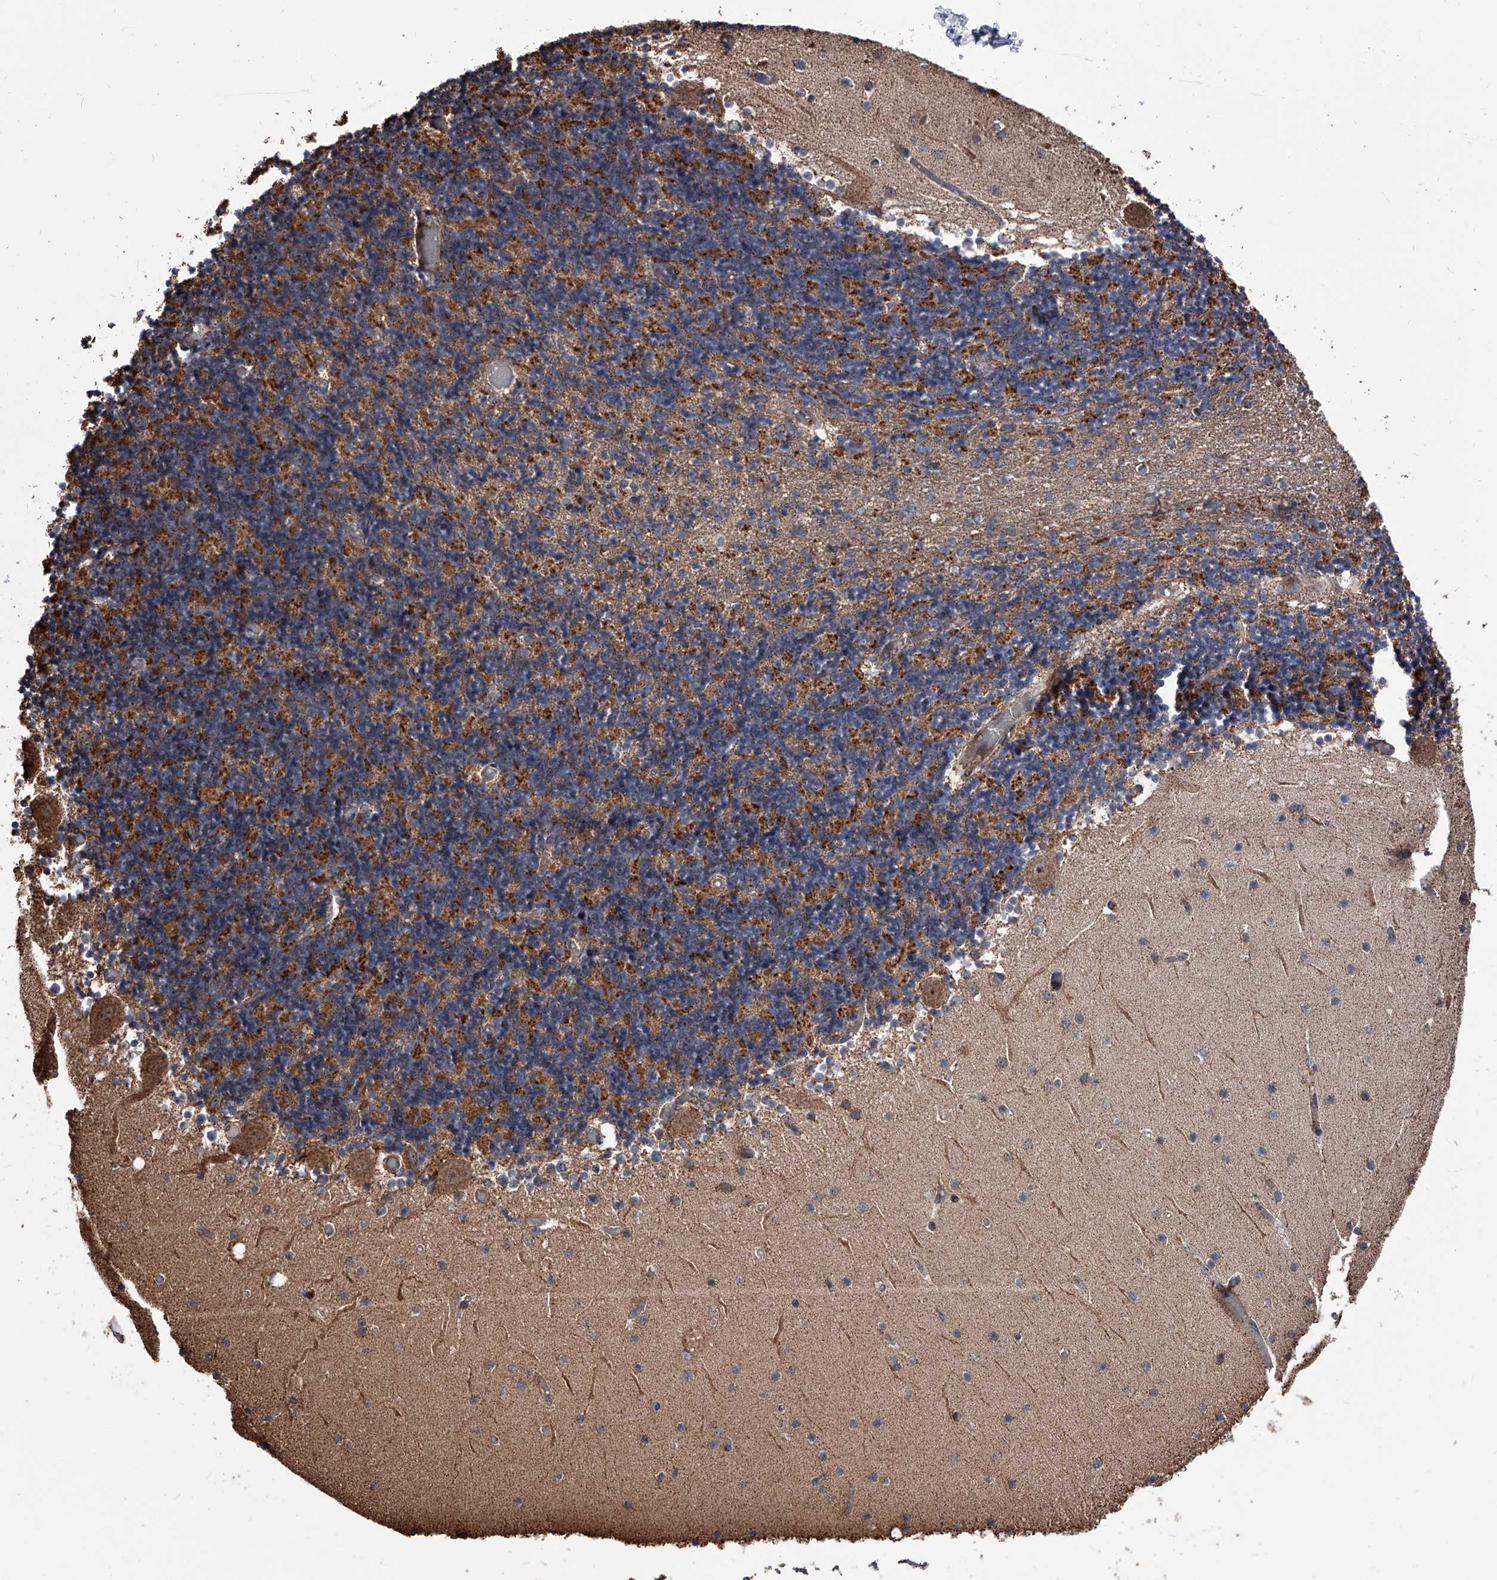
{"staining": {"intensity": "moderate", "quantity": "25%-75%", "location": "cytoplasmic/membranous"}, "tissue": "cerebellum", "cell_type": "Cells in granular layer", "image_type": "normal", "snomed": [{"axis": "morphology", "description": "Normal tissue, NOS"}, {"axis": "topography", "description": "Cerebellum"}], "caption": "This is a histology image of immunohistochemistry (IHC) staining of unremarkable cerebellum, which shows moderate expression in the cytoplasmic/membranous of cells in granular layer.", "gene": "SMPDL3A", "patient": {"sex": "female", "age": 28}}